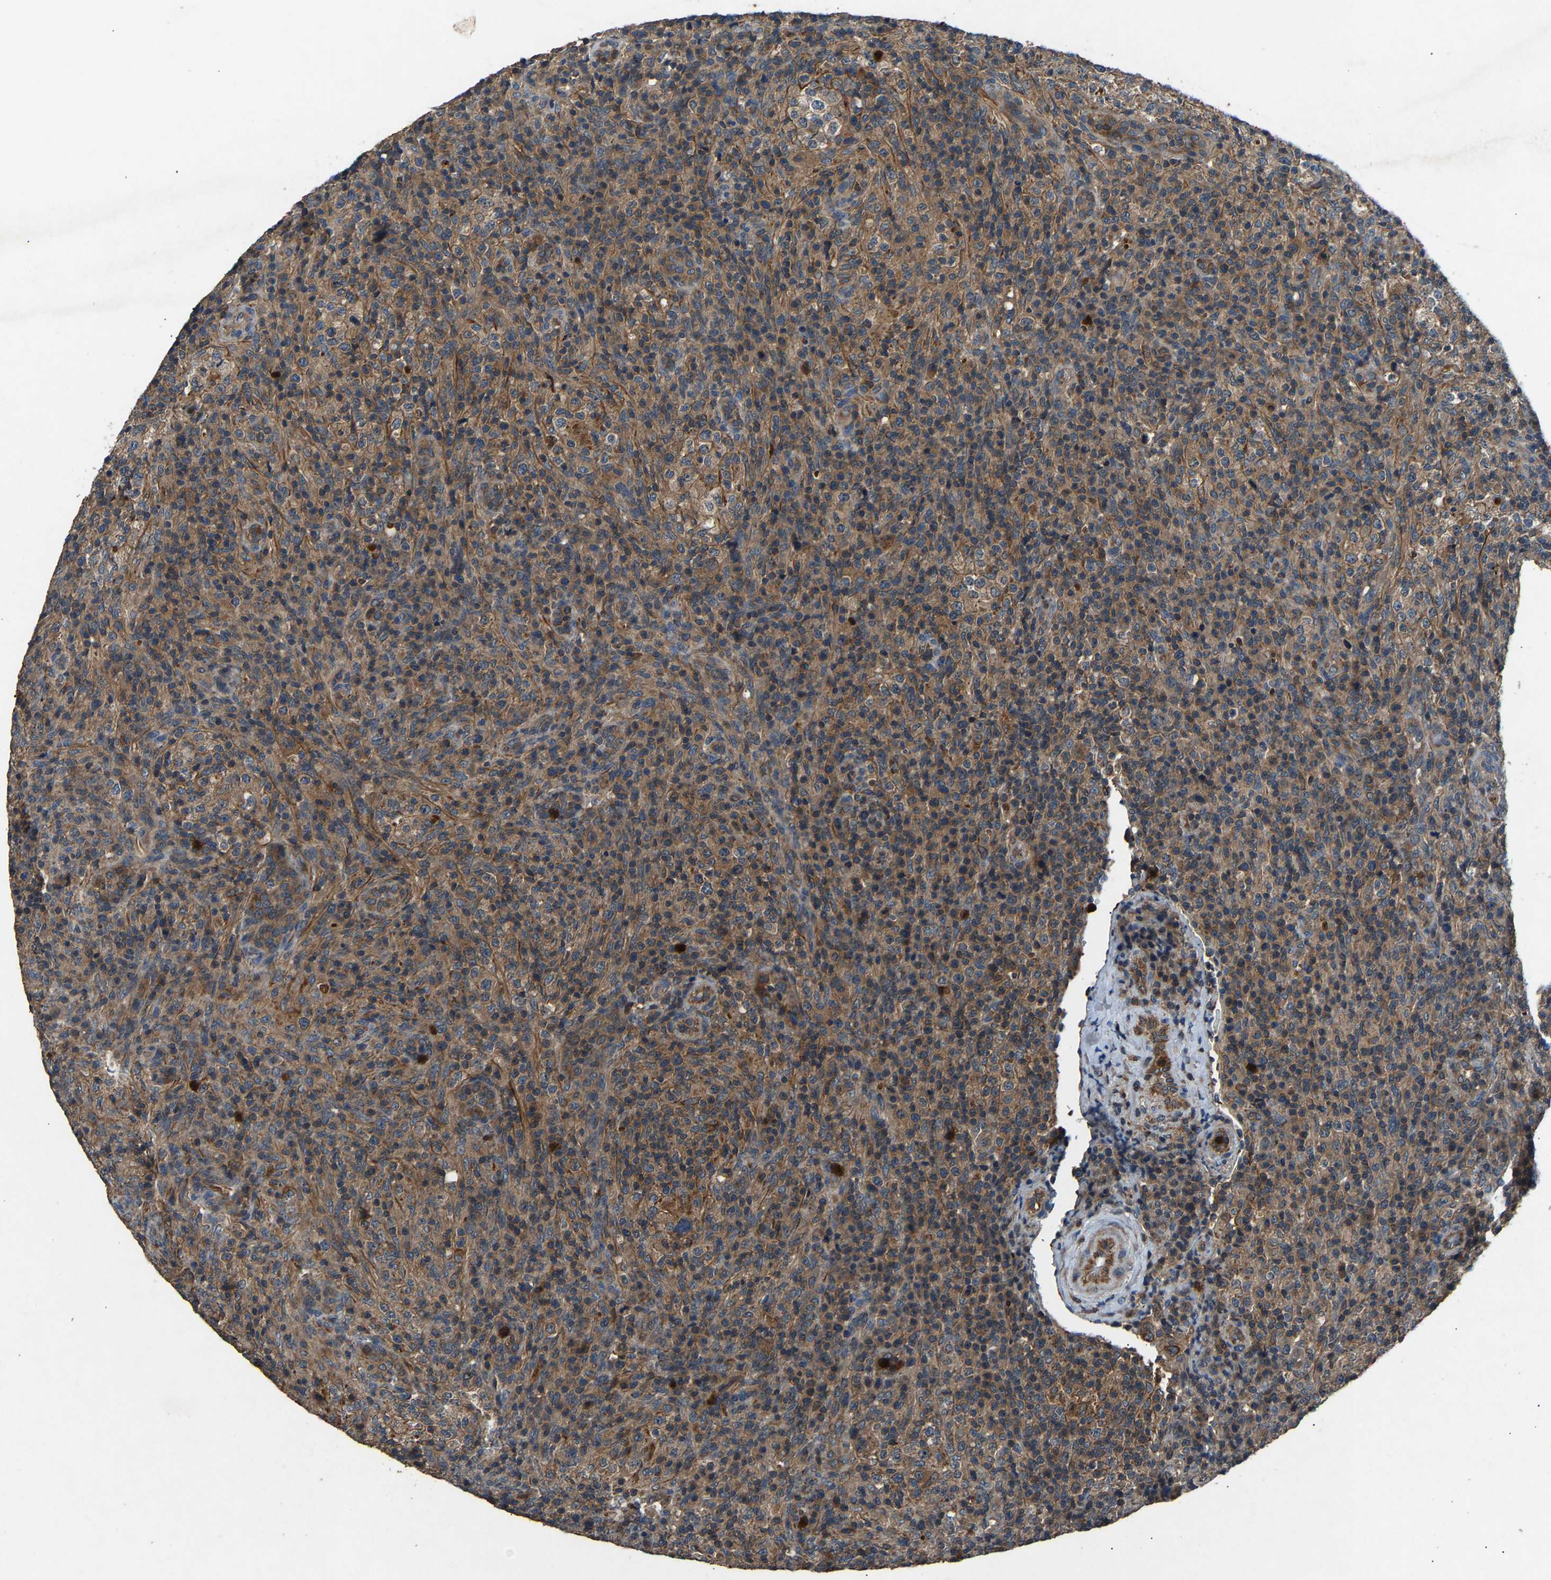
{"staining": {"intensity": "moderate", "quantity": ">75%", "location": "cytoplasmic/membranous"}, "tissue": "lymphoma", "cell_type": "Tumor cells", "image_type": "cancer", "snomed": [{"axis": "morphology", "description": "Malignant lymphoma, non-Hodgkin's type, High grade"}, {"axis": "topography", "description": "Lymph node"}], "caption": "Immunohistochemical staining of human lymphoma displays moderate cytoplasmic/membranous protein expression in approximately >75% of tumor cells.", "gene": "PPID", "patient": {"sex": "female", "age": 76}}